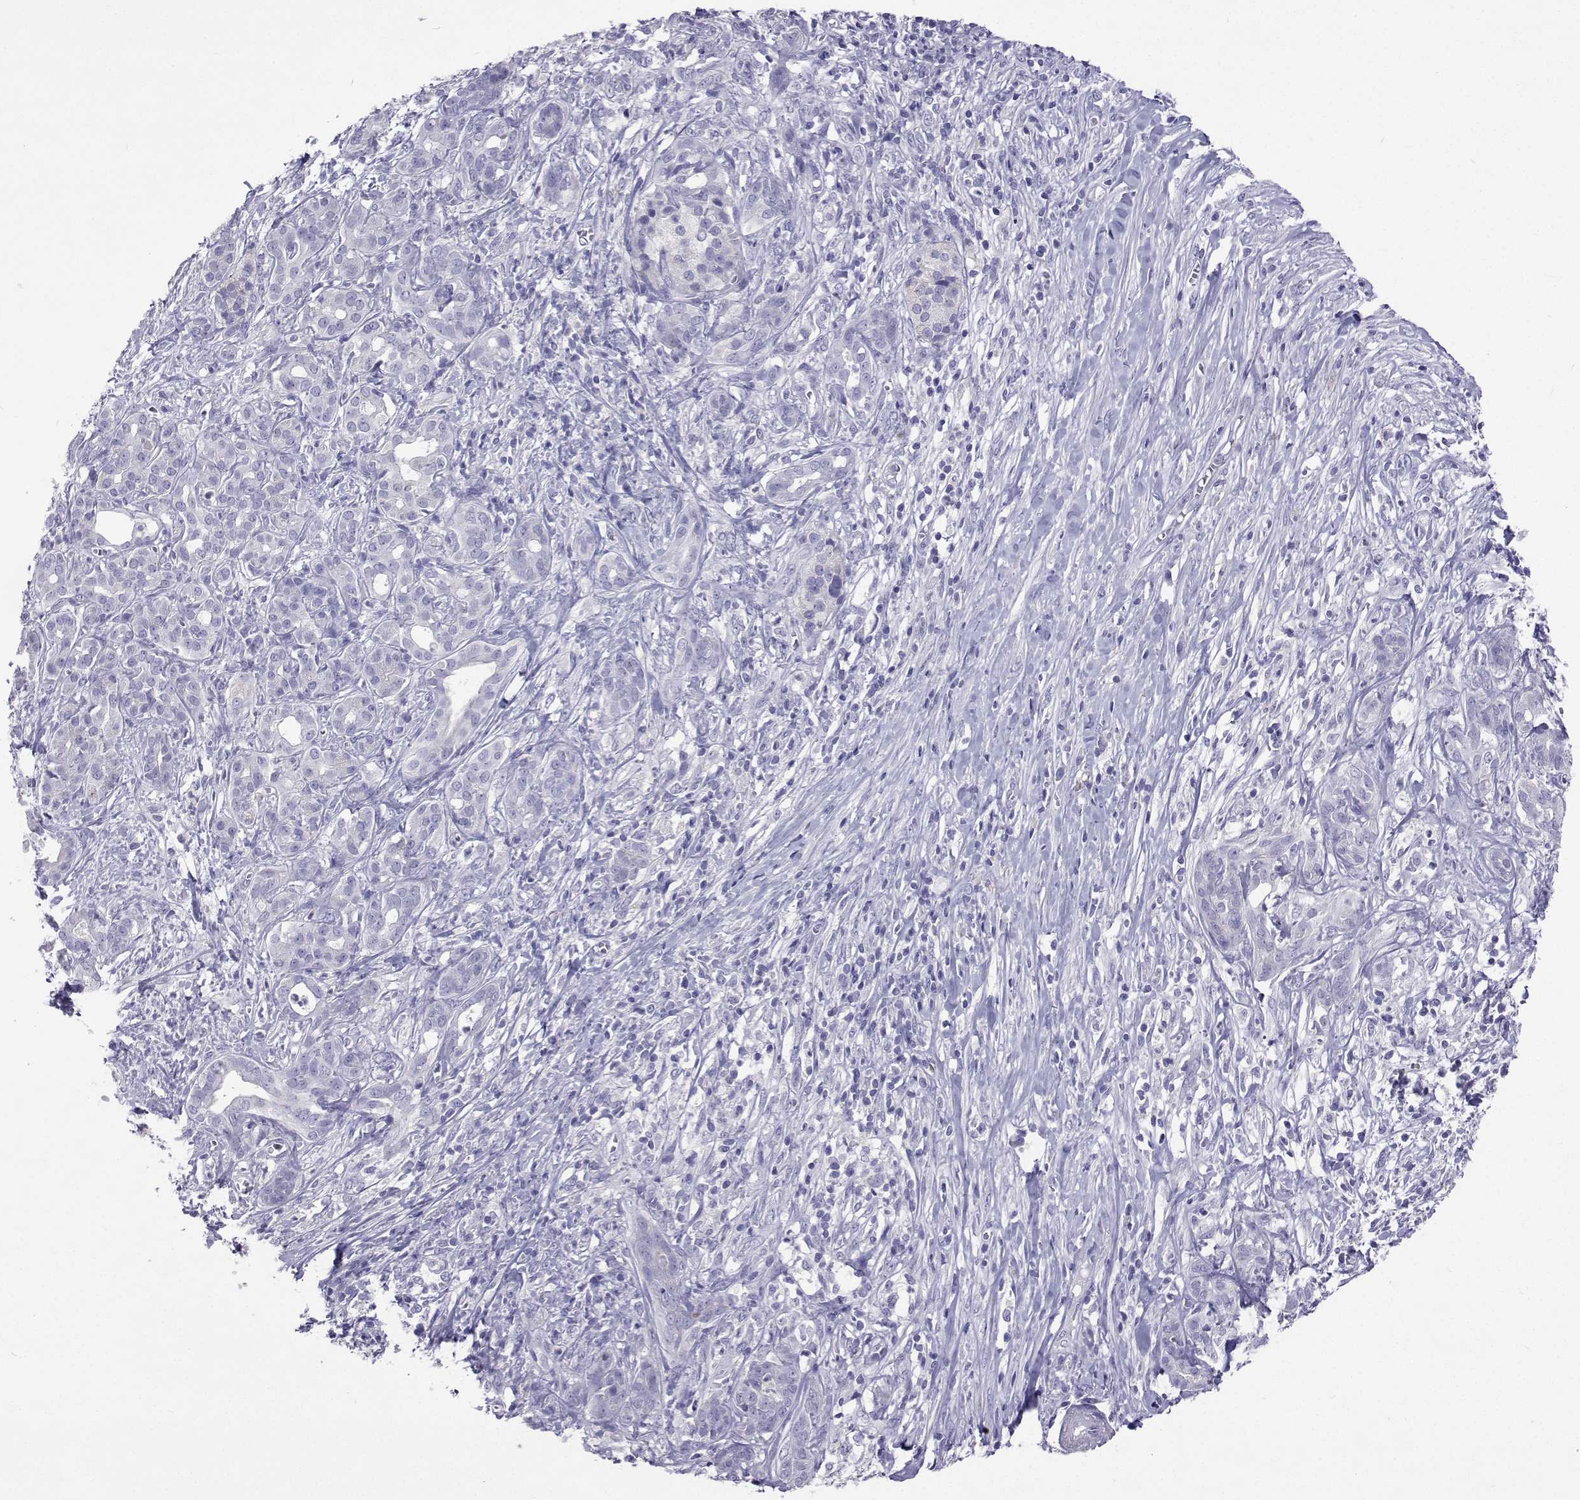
{"staining": {"intensity": "negative", "quantity": "none", "location": "none"}, "tissue": "pancreatic cancer", "cell_type": "Tumor cells", "image_type": "cancer", "snomed": [{"axis": "morphology", "description": "Adenocarcinoma, NOS"}, {"axis": "topography", "description": "Pancreas"}], "caption": "There is no significant staining in tumor cells of pancreatic cancer (adenocarcinoma).", "gene": "UMODL1", "patient": {"sex": "male", "age": 61}}